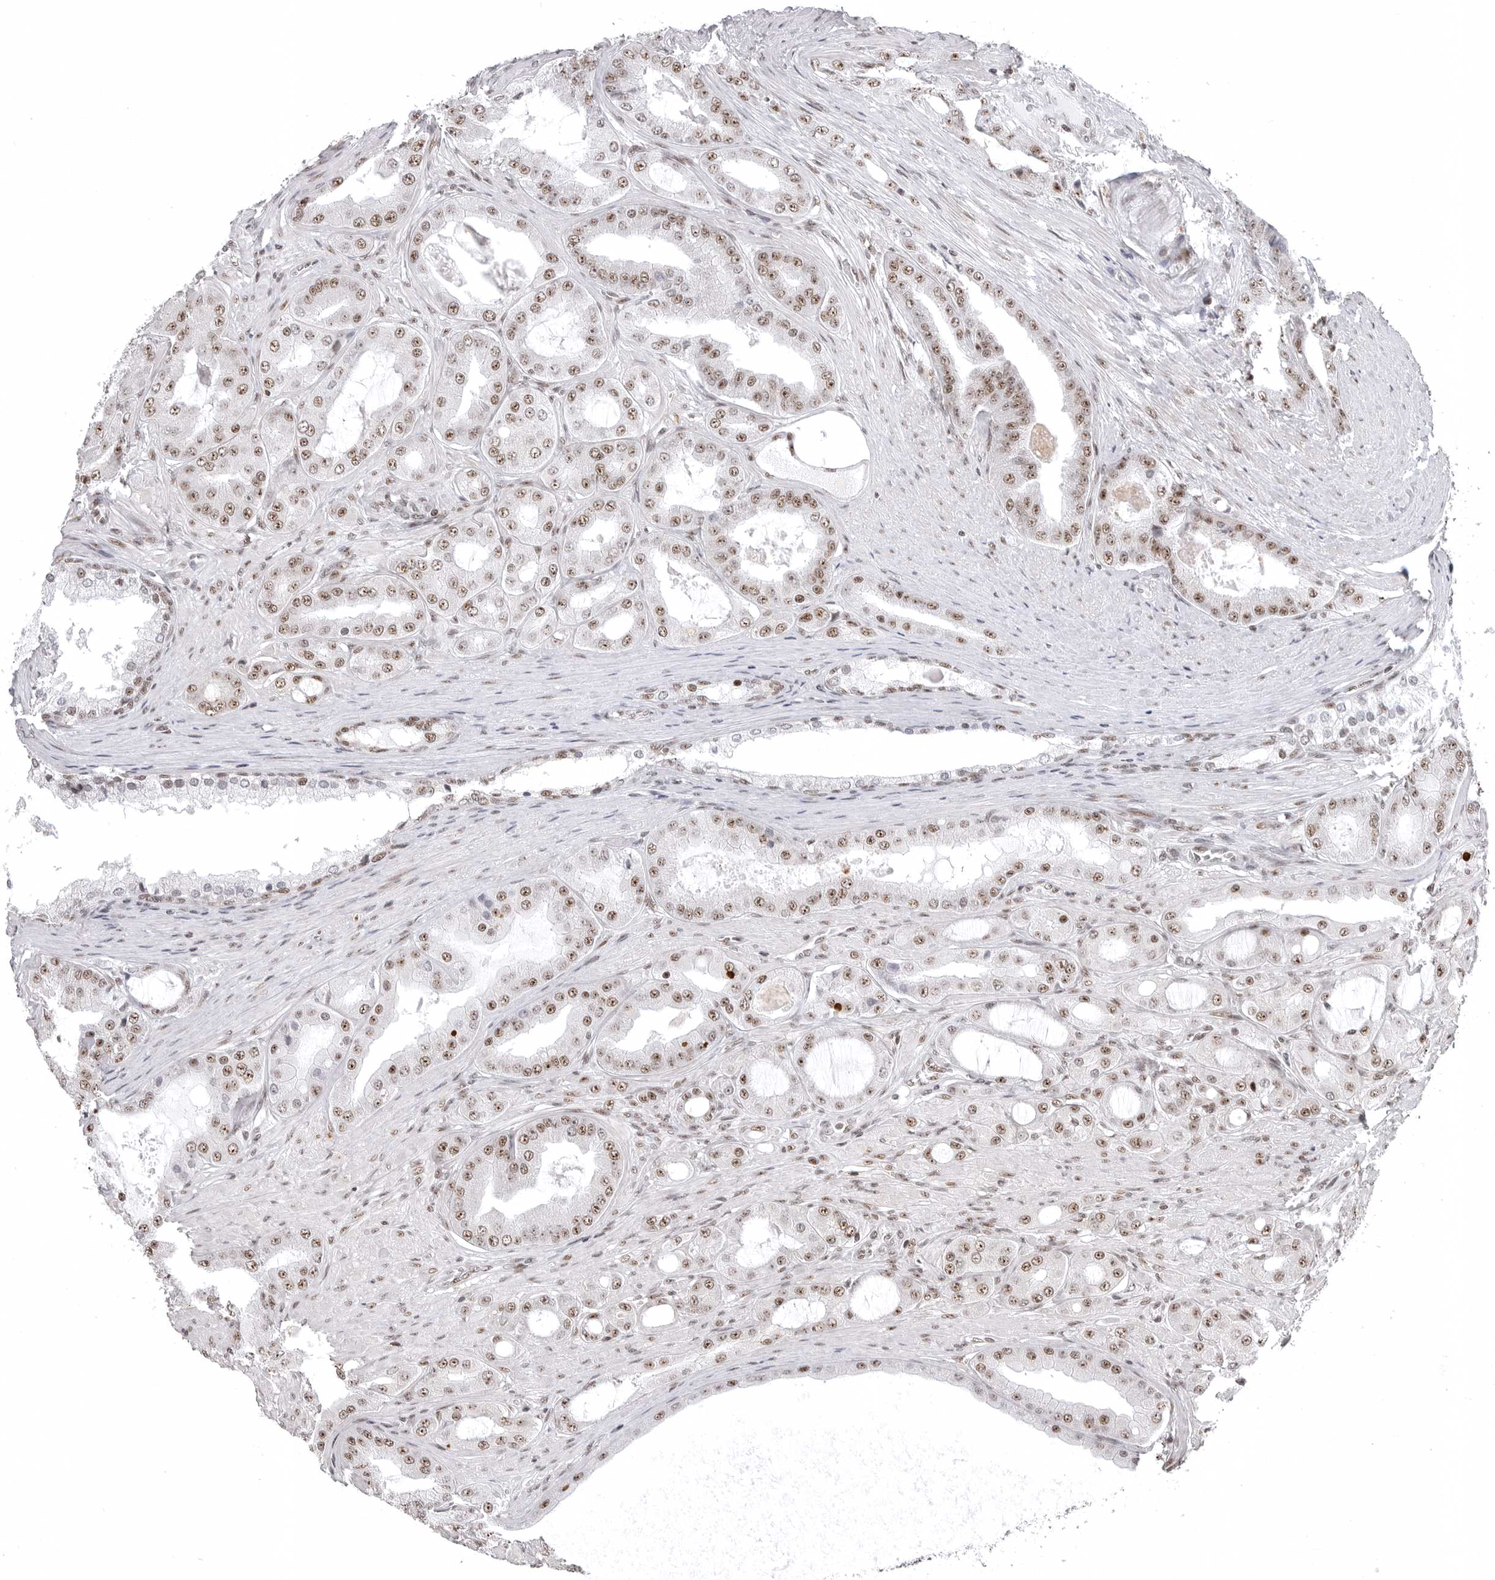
{"staining": {"intensity": "moderate", "quantity": "25%-75%", "location": "nuclear"}, "tissue": "prostate cancer", "cell_type": "Tumor cells", "image_type": "cancer", "snomed": [{"axis": "morphology", "description": "Adenocarcinoma, High grade"}, {"axis": "topography", "description": "Prostate"}], "caption": "Prostate cancer was stained to show a protein in brown. There is medium levels of moderate nuclear positivity in about 25%-75% of tumor cells.", "gene": "WRAP53", "patient": {"sex": "male", "age": 60}}